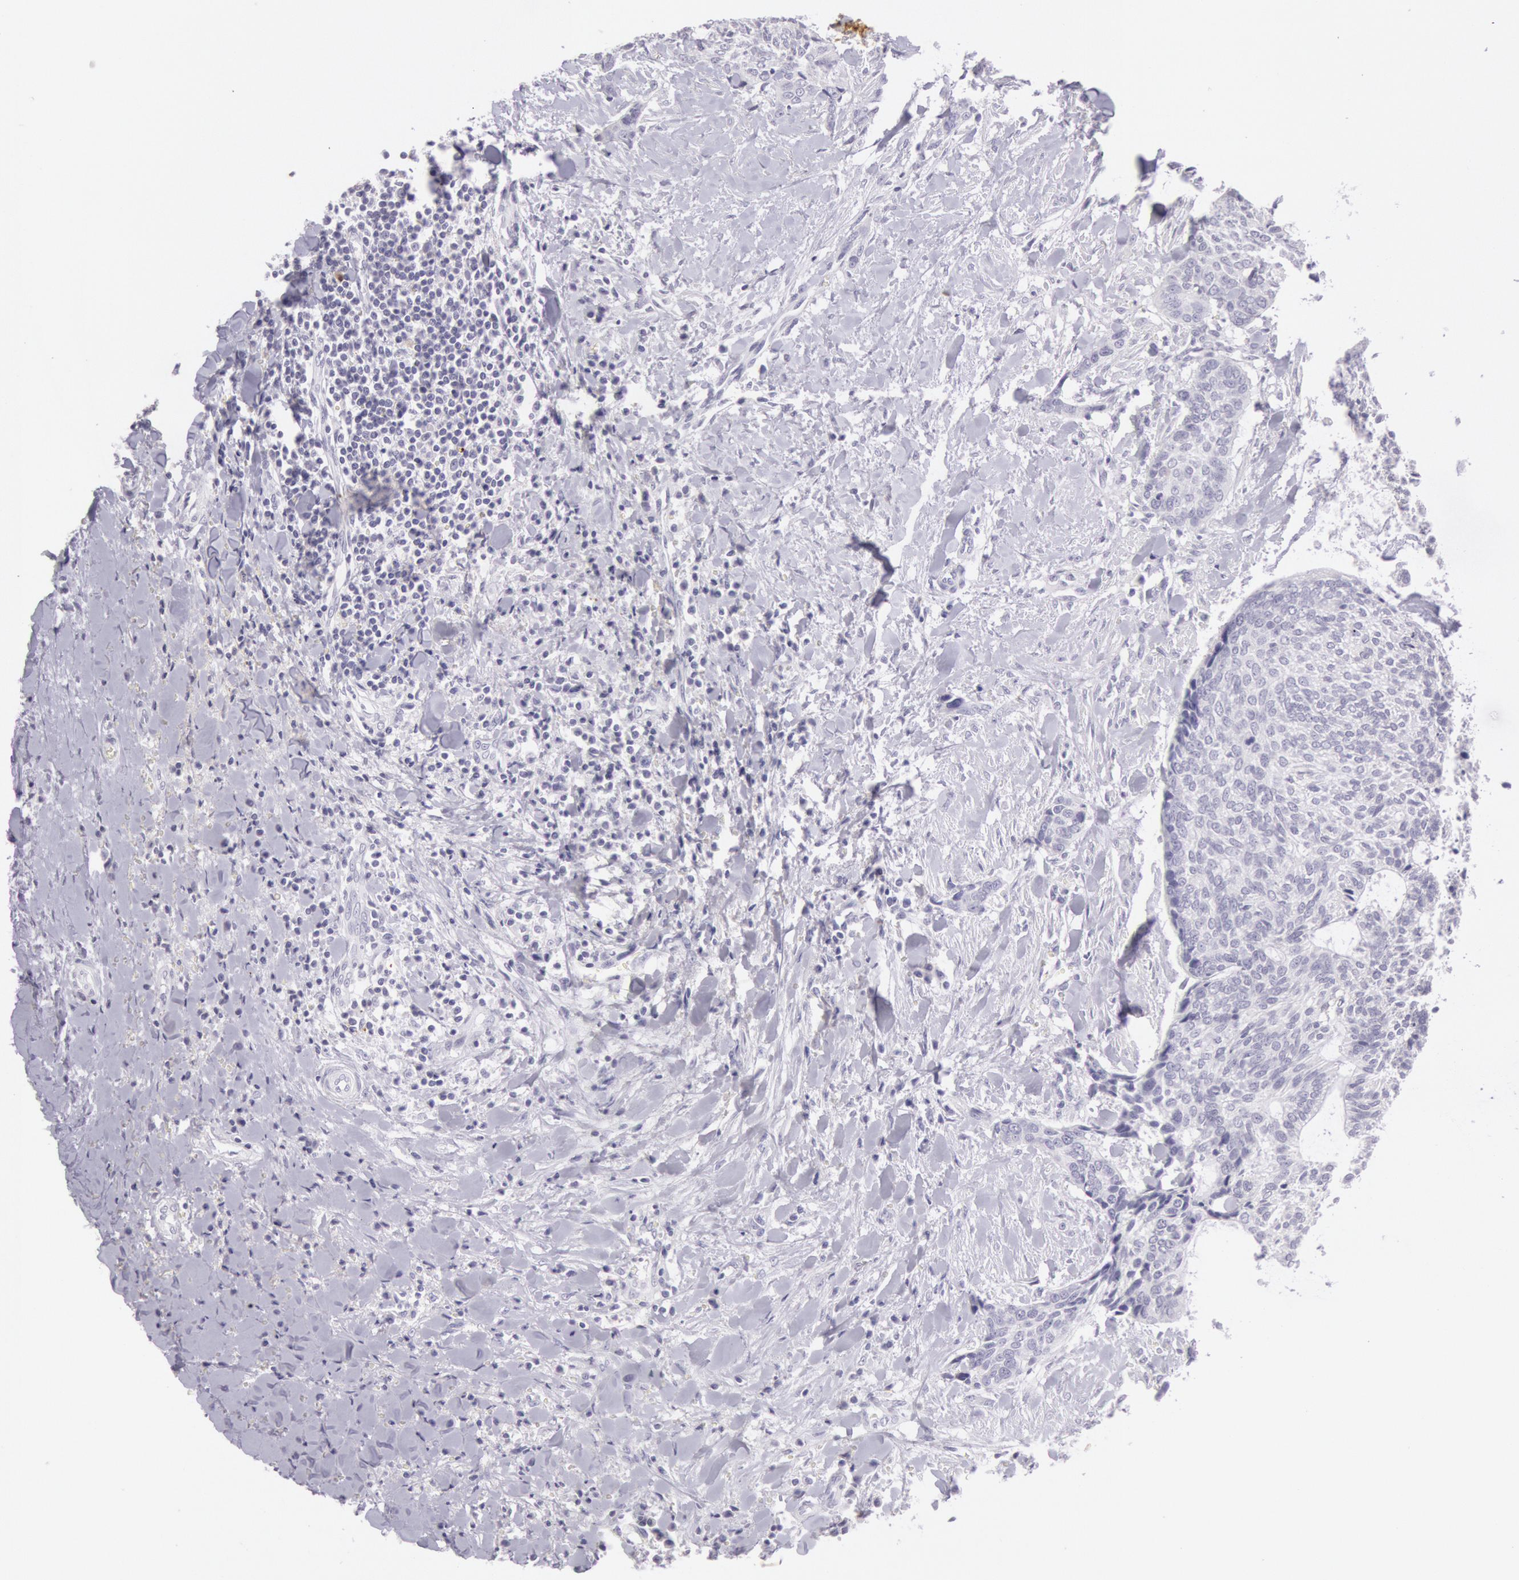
{"staining": {"intensity": "negative", "quantity": "none", "location": "none"}, "tissue": "head and neck cancer", "cell_type": "Tumor cells", "image_type": "cancer", "snomed": [{"axis": "morphology", "description": "Squamous cell carcinoma, NOS"}, {"axis": "topography", "description": "Salivary gland"}, {"axis": "topography", "description": "Head-Neck"}], "caption": "Tumor cells show no significant expression in head and neck cancer. The staining is performed using DAB (3,3'-diaminobenzidine) brown chromogen with nuclei counter-stained in using hematoxylin.", "gene": "CKB", "patient": {"sex": "male", "age": 70}}